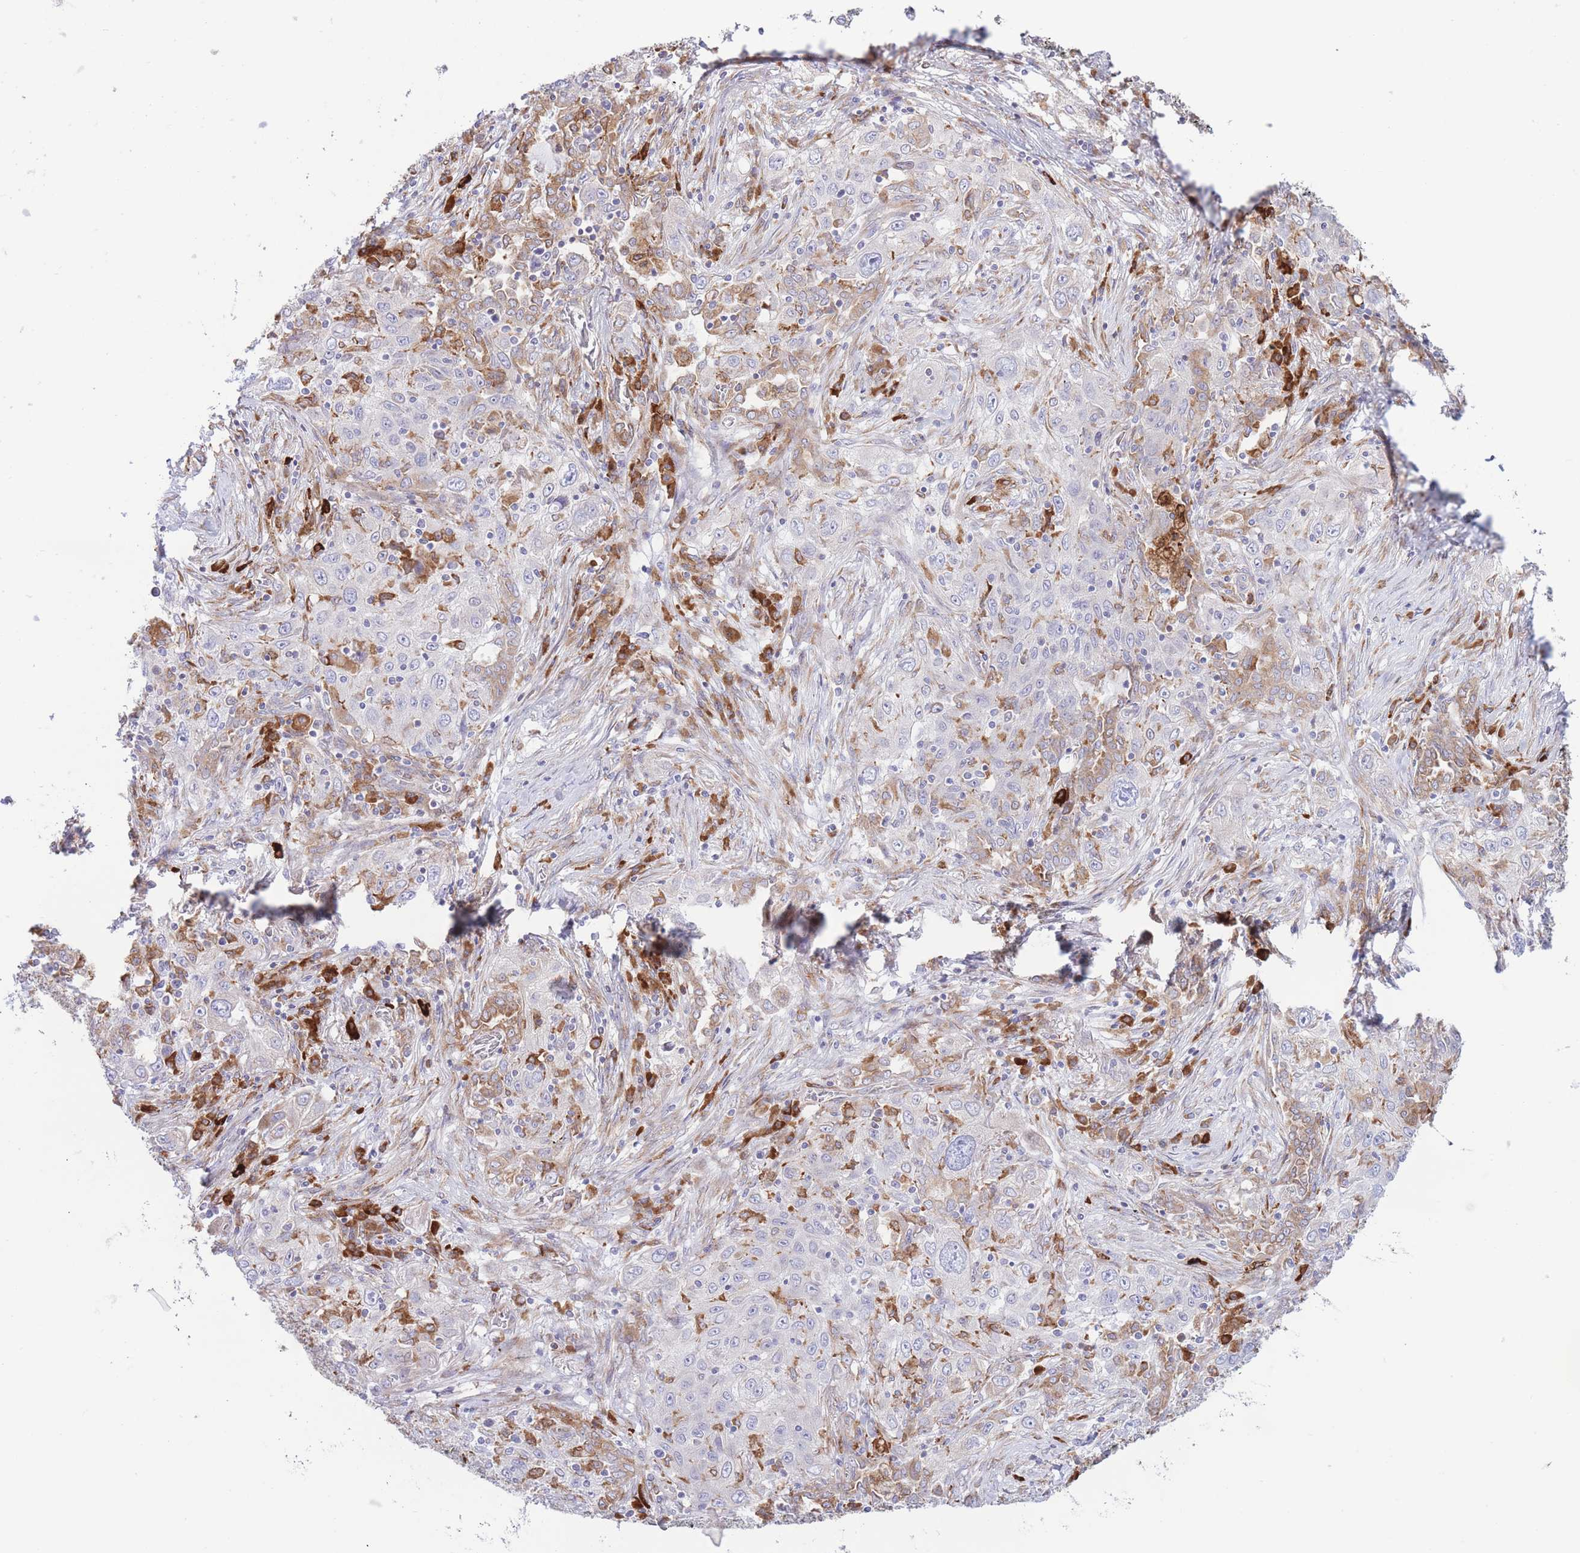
{"staining": {"intensity": "weak", "quantity": "<25%", "location": "cytoplasmic/membranous"}, "tissue": "lung cancer", "cell_type": "Tumor cells", "image_type": "cancer", "snomed": [{"axis": "morphology", "description": "Squamous cell carcinoma, NOS"}, {"axis": "topography", "description": "Lung"}], "caption": "DAB (3,3'-diaminobenzidine) immunohistochemical staining of lung cancer (squamous cell carcinoma) displays no significant staining in tumor cells.", "gene": "MYDGF", "patient": {"sex": "female", "age": 69}}